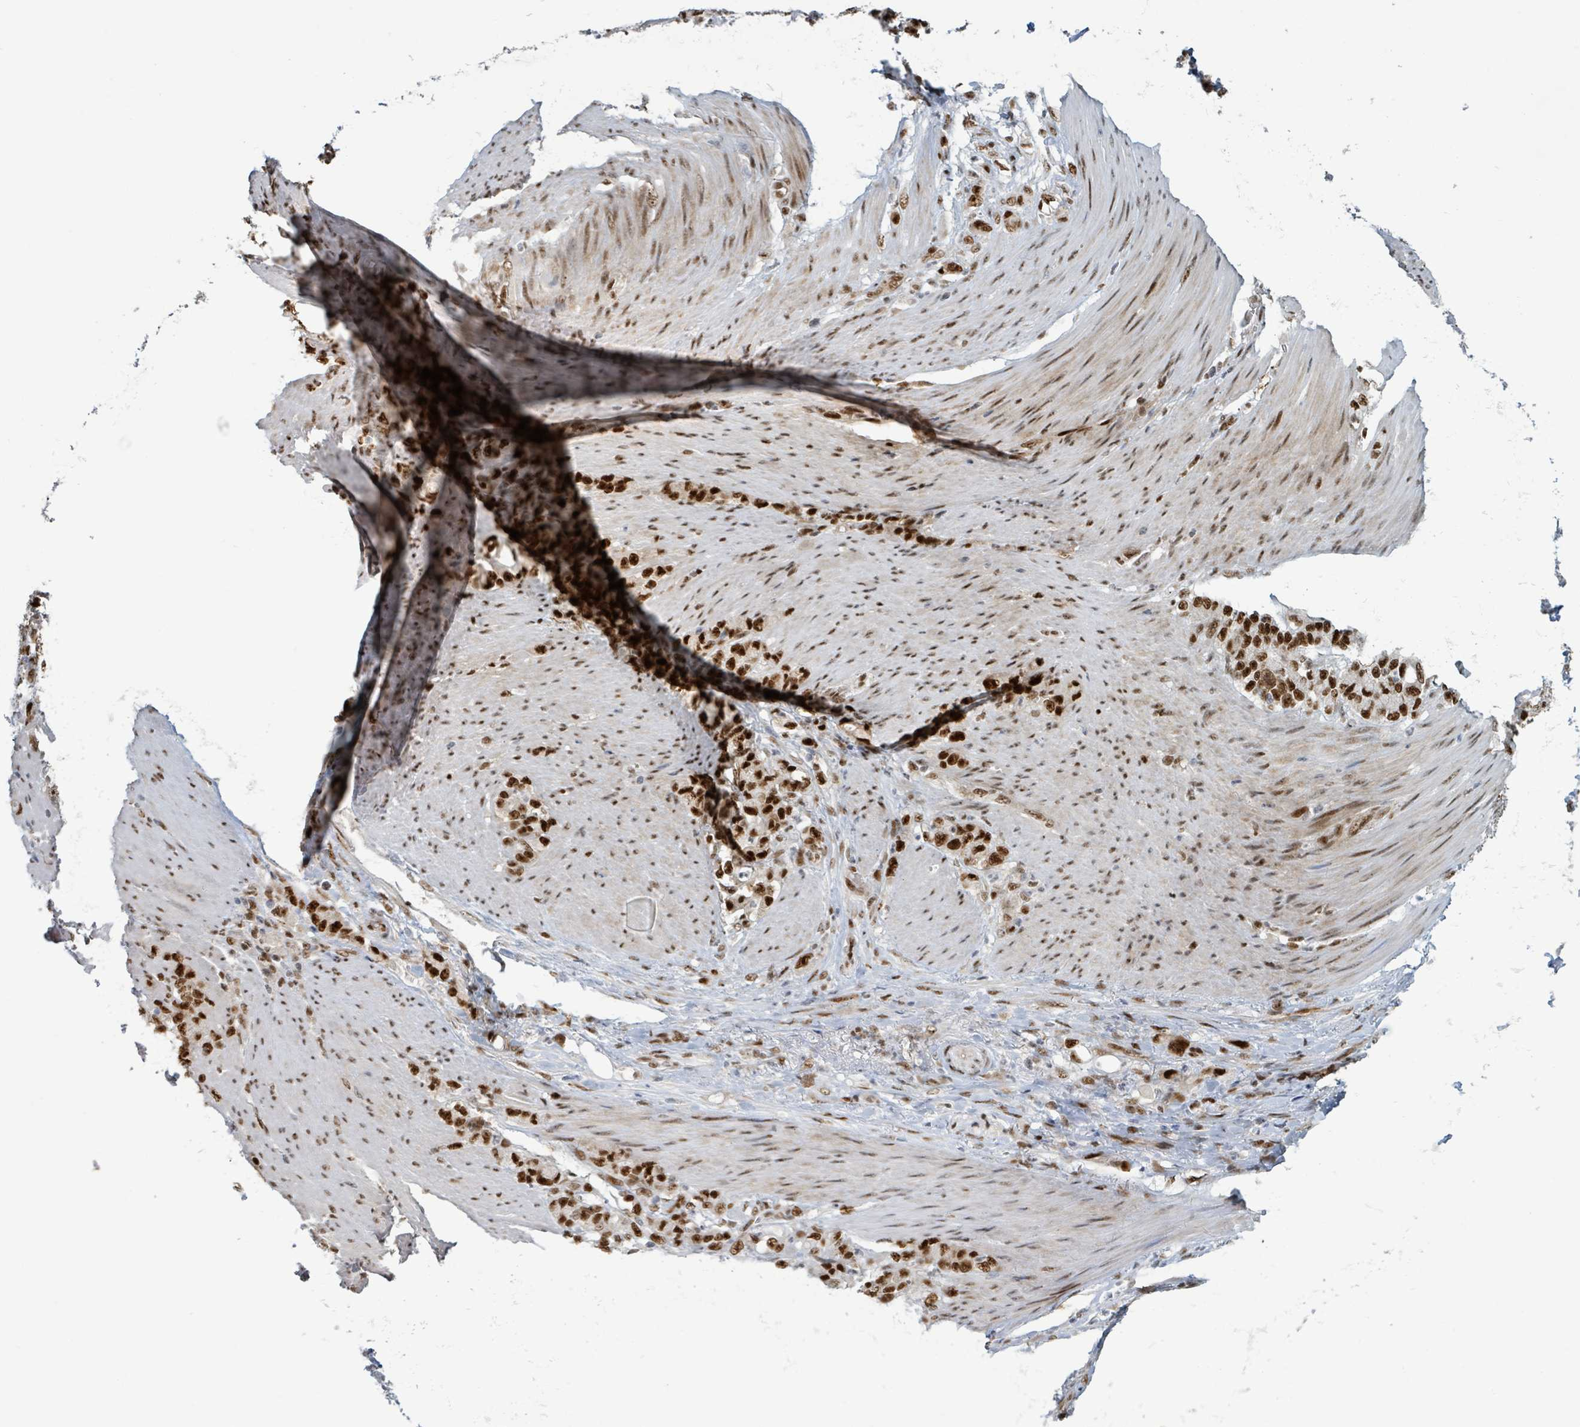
{"staining": {"intensity": "strong", "quantity": ">75%", "location": "nuclear"}, "tissue": "stomach cancer", "cell_type": "Tumor cells", "image_type": "cancer", "snomed": [{"axis": "morphology", "description": "Adenocarcinoma, NOS"}, {"axis": "topography", "description": "Stomach"}], "caption": "This is an image of IHC staining of stomach cancer, which shows strong expression in the nuclear of tumor cells.", "gene": "KLF3", "patient": {"sex": "female", "age": 79}}